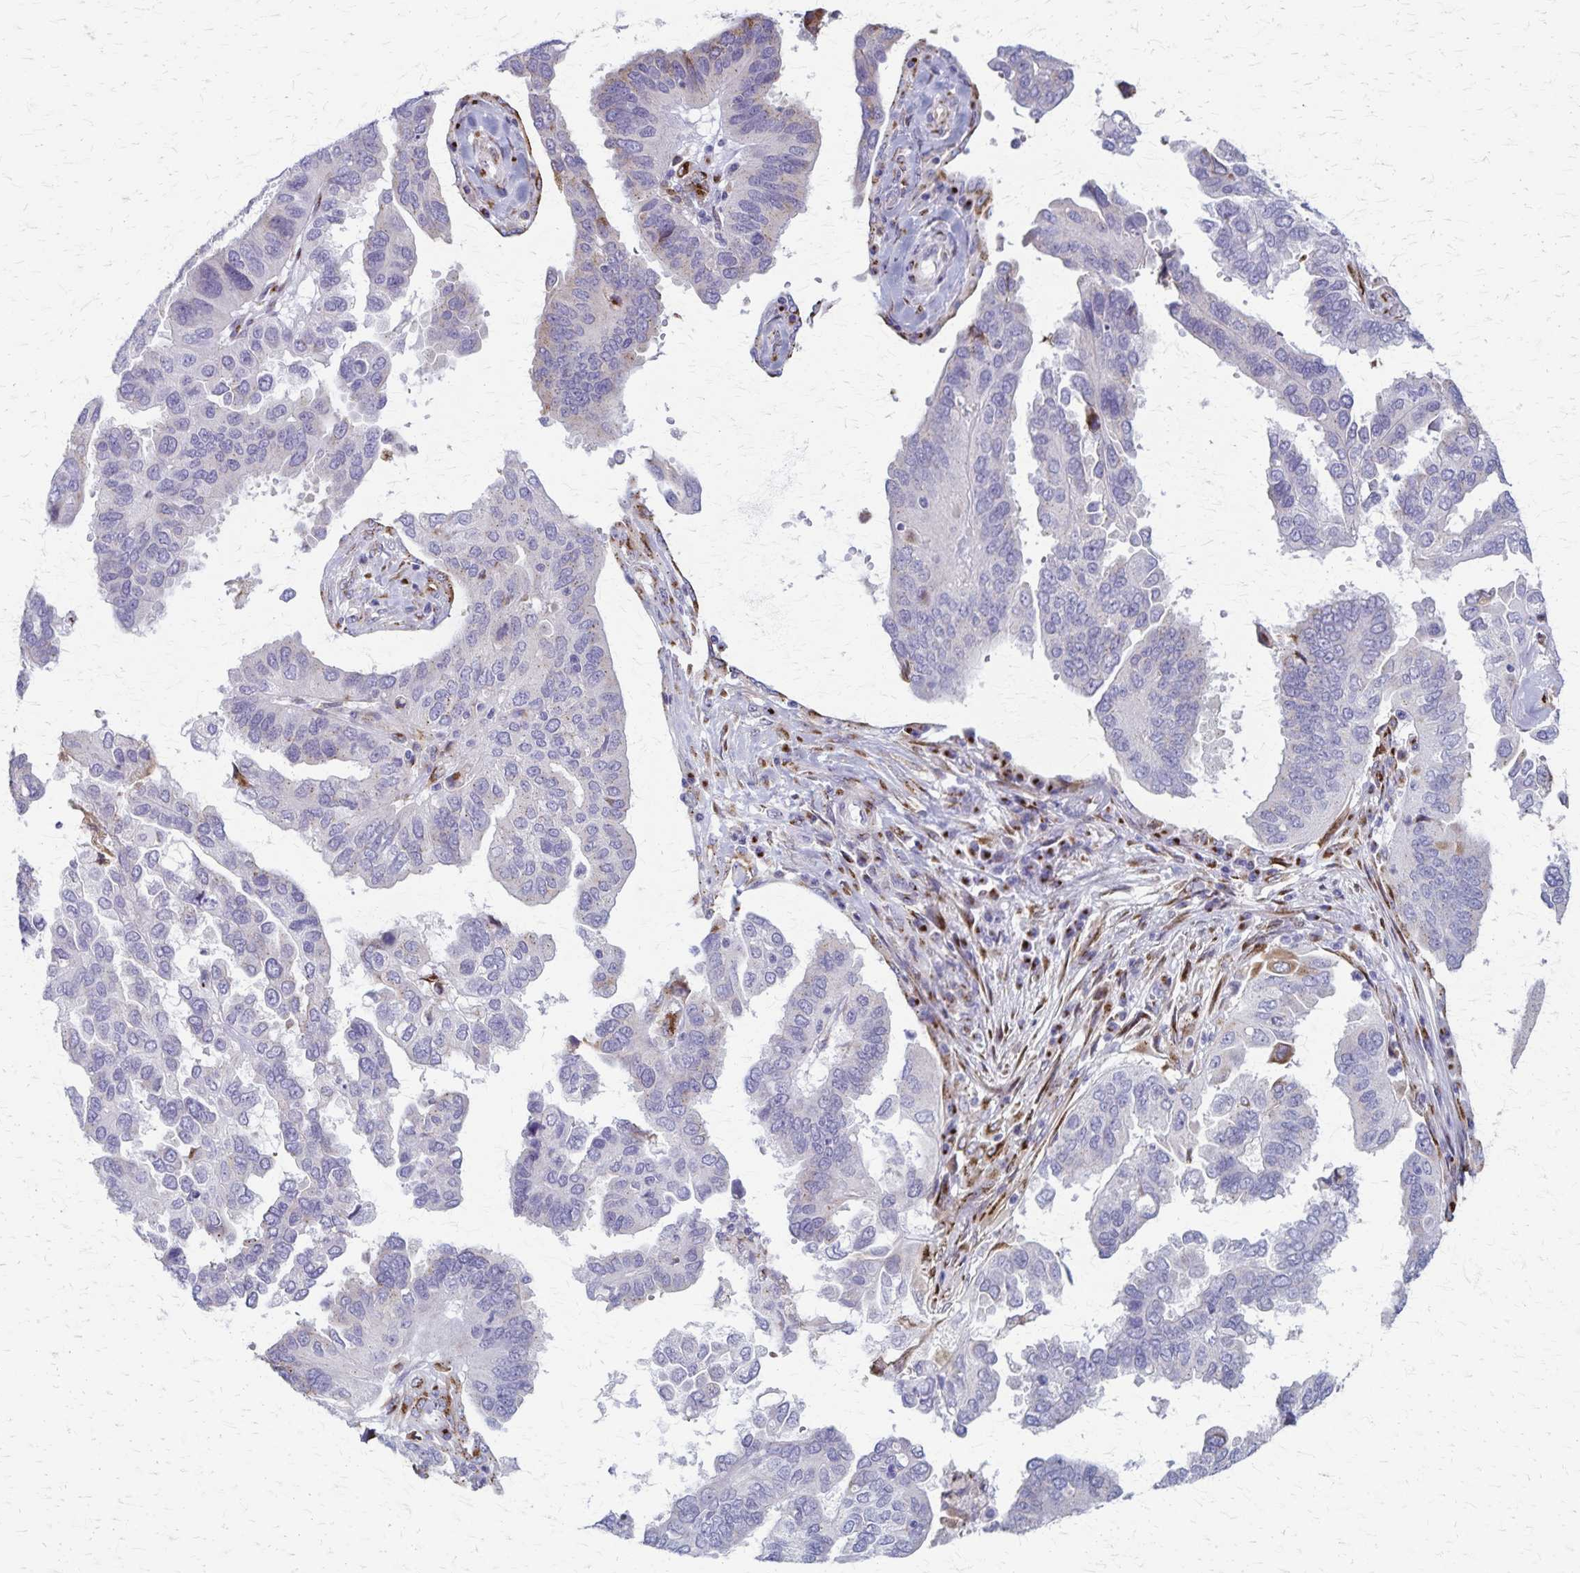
{"staining": {"intensity": "negative", "quantity": "none", "location": "none"}, "tissue": "ovarian cancer", "cell_type": "Tumor cells", "image_type": "cancer", "snomed": [{"axis": "morphology", "description": "Cystadenocarcinoma, serous, NOS"}, {"axis": "topography", "description": "Ovary"}], "caption": "Ovarian serous cystadenocarcinoma stained for a protein using immunohistochemistry (IHC) displays no expression tumor cells.", "gene": "MCFD2", "patient": {"sex": "female", "age": 79}}